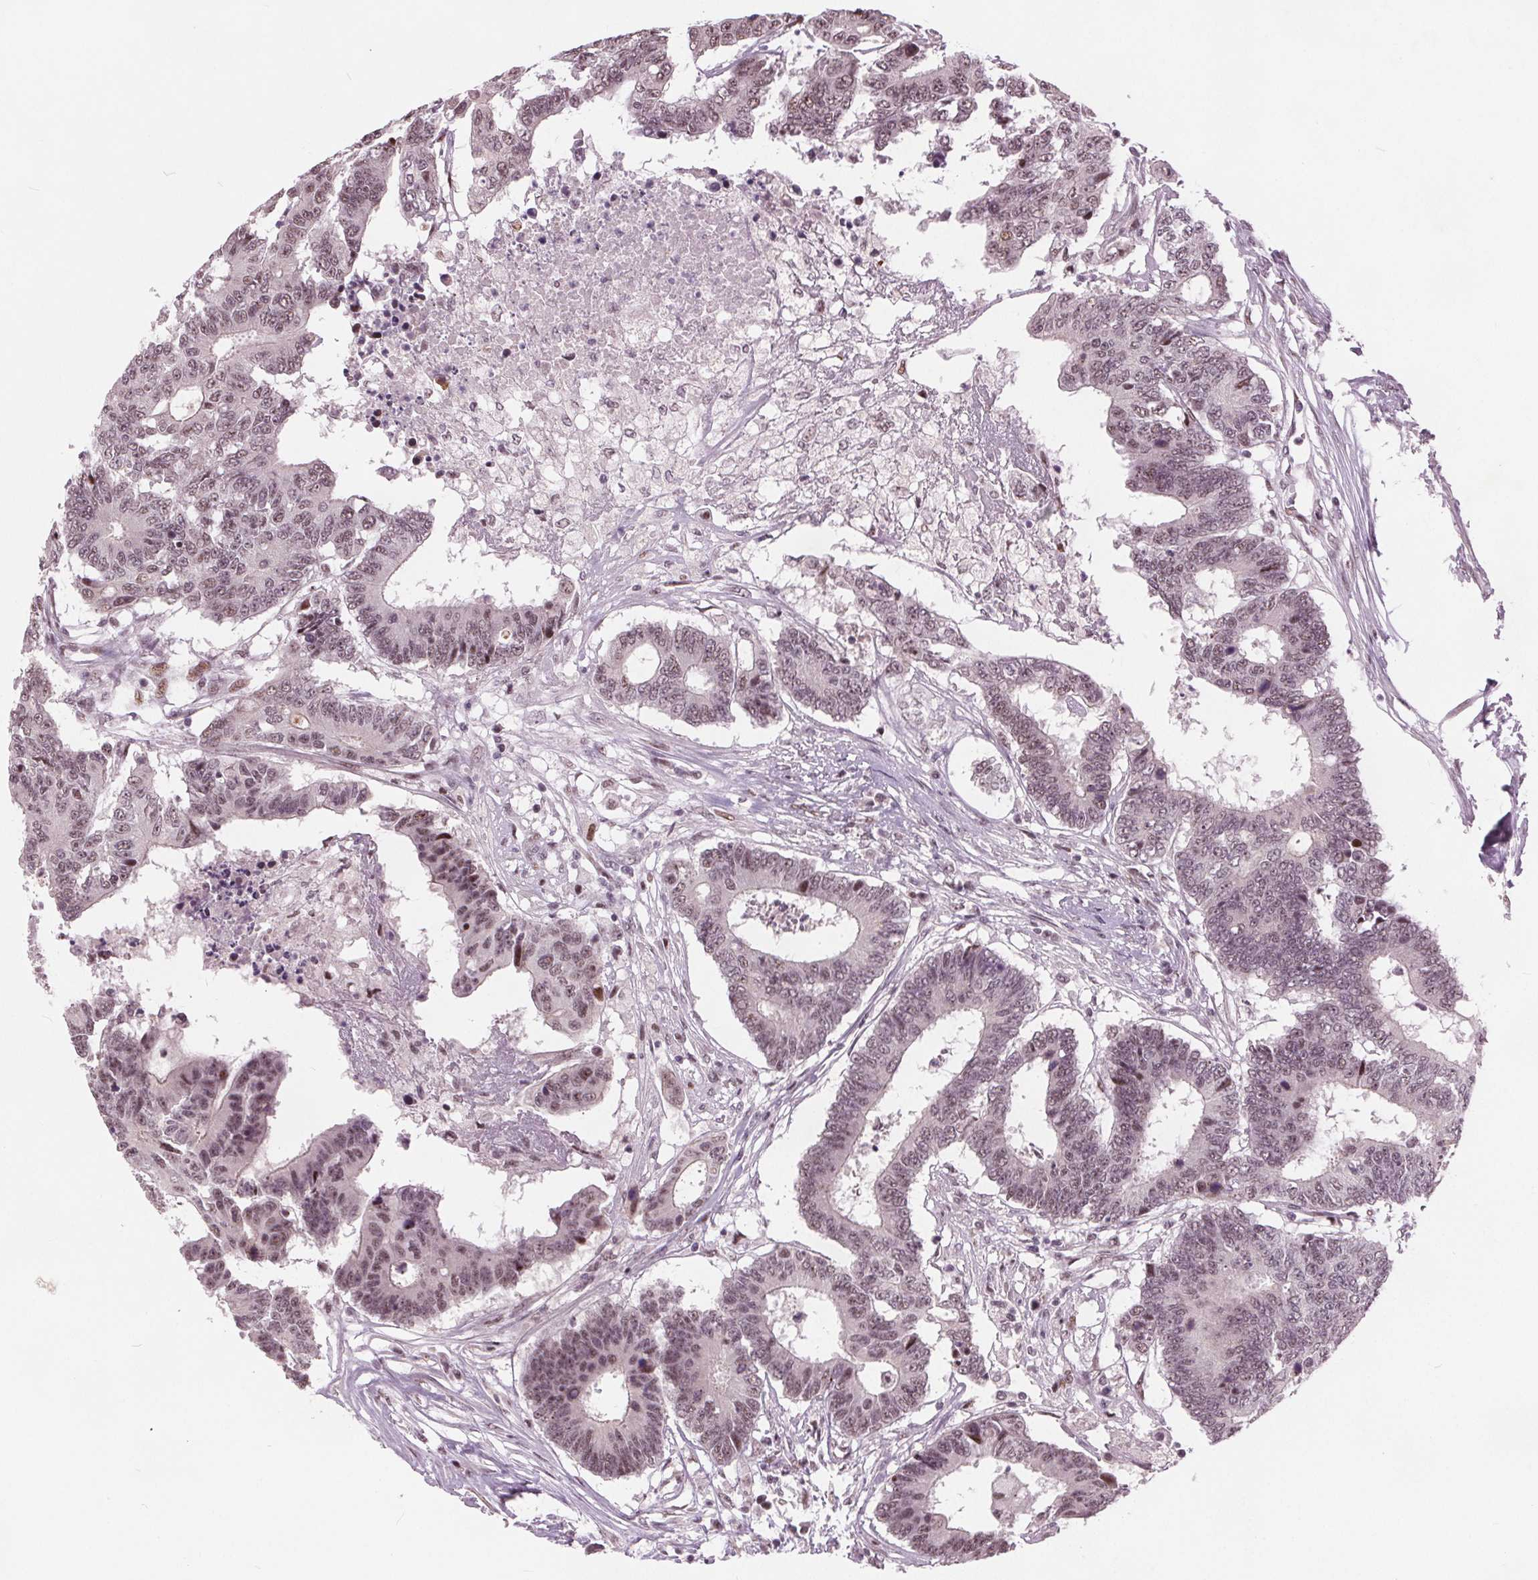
{"staining": {"intensity": "weak", "quantity": "25%-75%", "location": "nuclear"}, "tissue": "colorectal cancer", "cell_type": "Tumor cells", "image_type": "cancer", "snomed": [{"axis": "morphology", "description": "Adenocarcinoma, NOS"}, {"axis": "topography", "description": "Colon"}], "caption": "This photomicrograph demonstrates colorectal adenocarcinoma stained with immunohistochemistry to label a protein in brown. The nuclear of tumor cells show weak positivity for the protein. Nuclei are counter-stained blue.", "gene": "TTC34", "patient": {"sex": "female", "age": 48}}